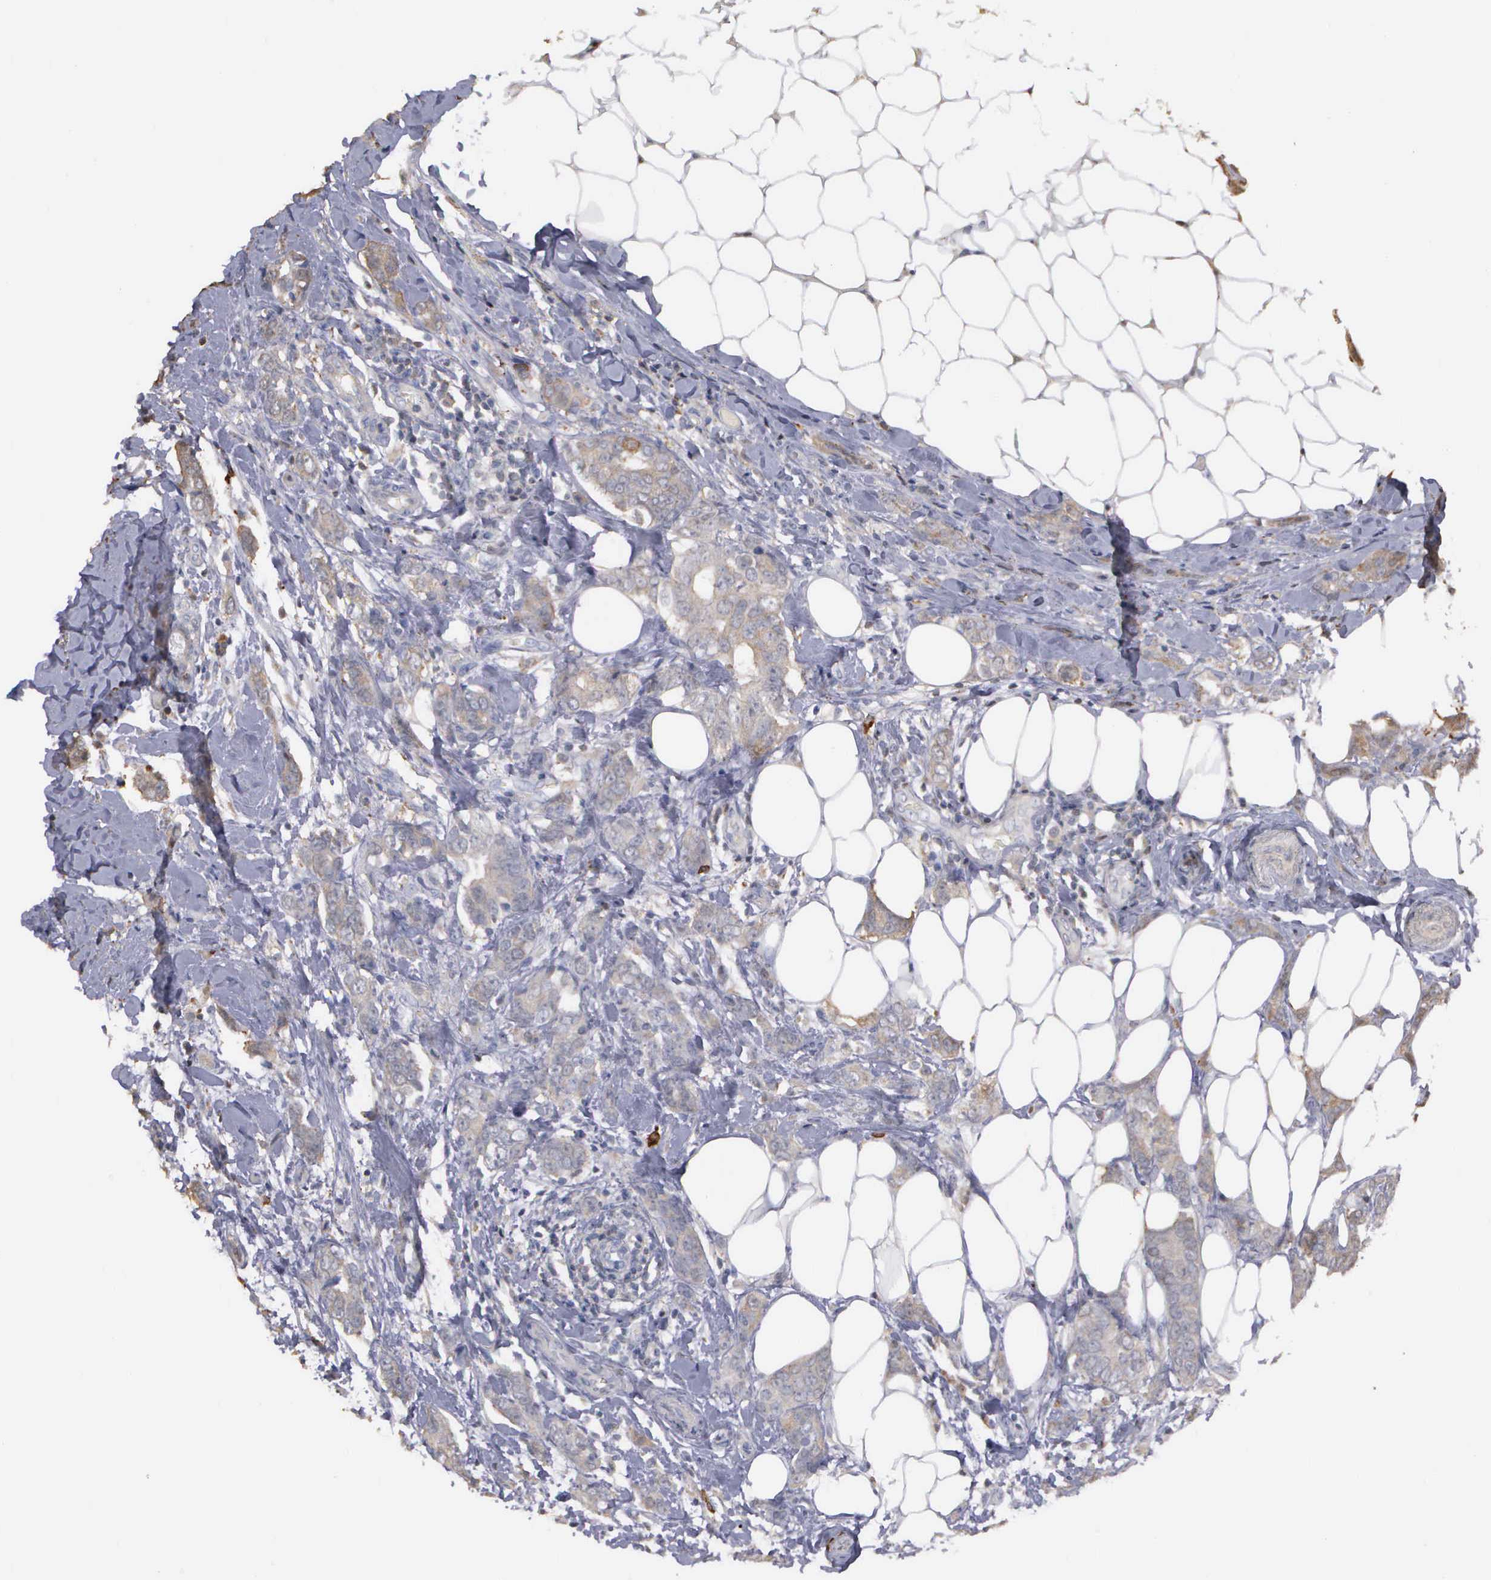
{"staining": {"intensity": "negative", "quantity": "none", "location": "none"}, "tissue": "breast cancer", "cell_type": "Tumor cells", "image_type": "cancer", "snomed": [{"axis": "morphology", "description": "Duct carcinoma"}, {"axis": "topography", "description": "Breast"}], "caption": "Micrograph shows no significant protein expression in tumor cells of breast intraductal carcinoma. (DAB IHC visualized using brightfield microscopy, high magnification).", "gene": "ENO3", "patient": {"sex": "female", "age": 53}}